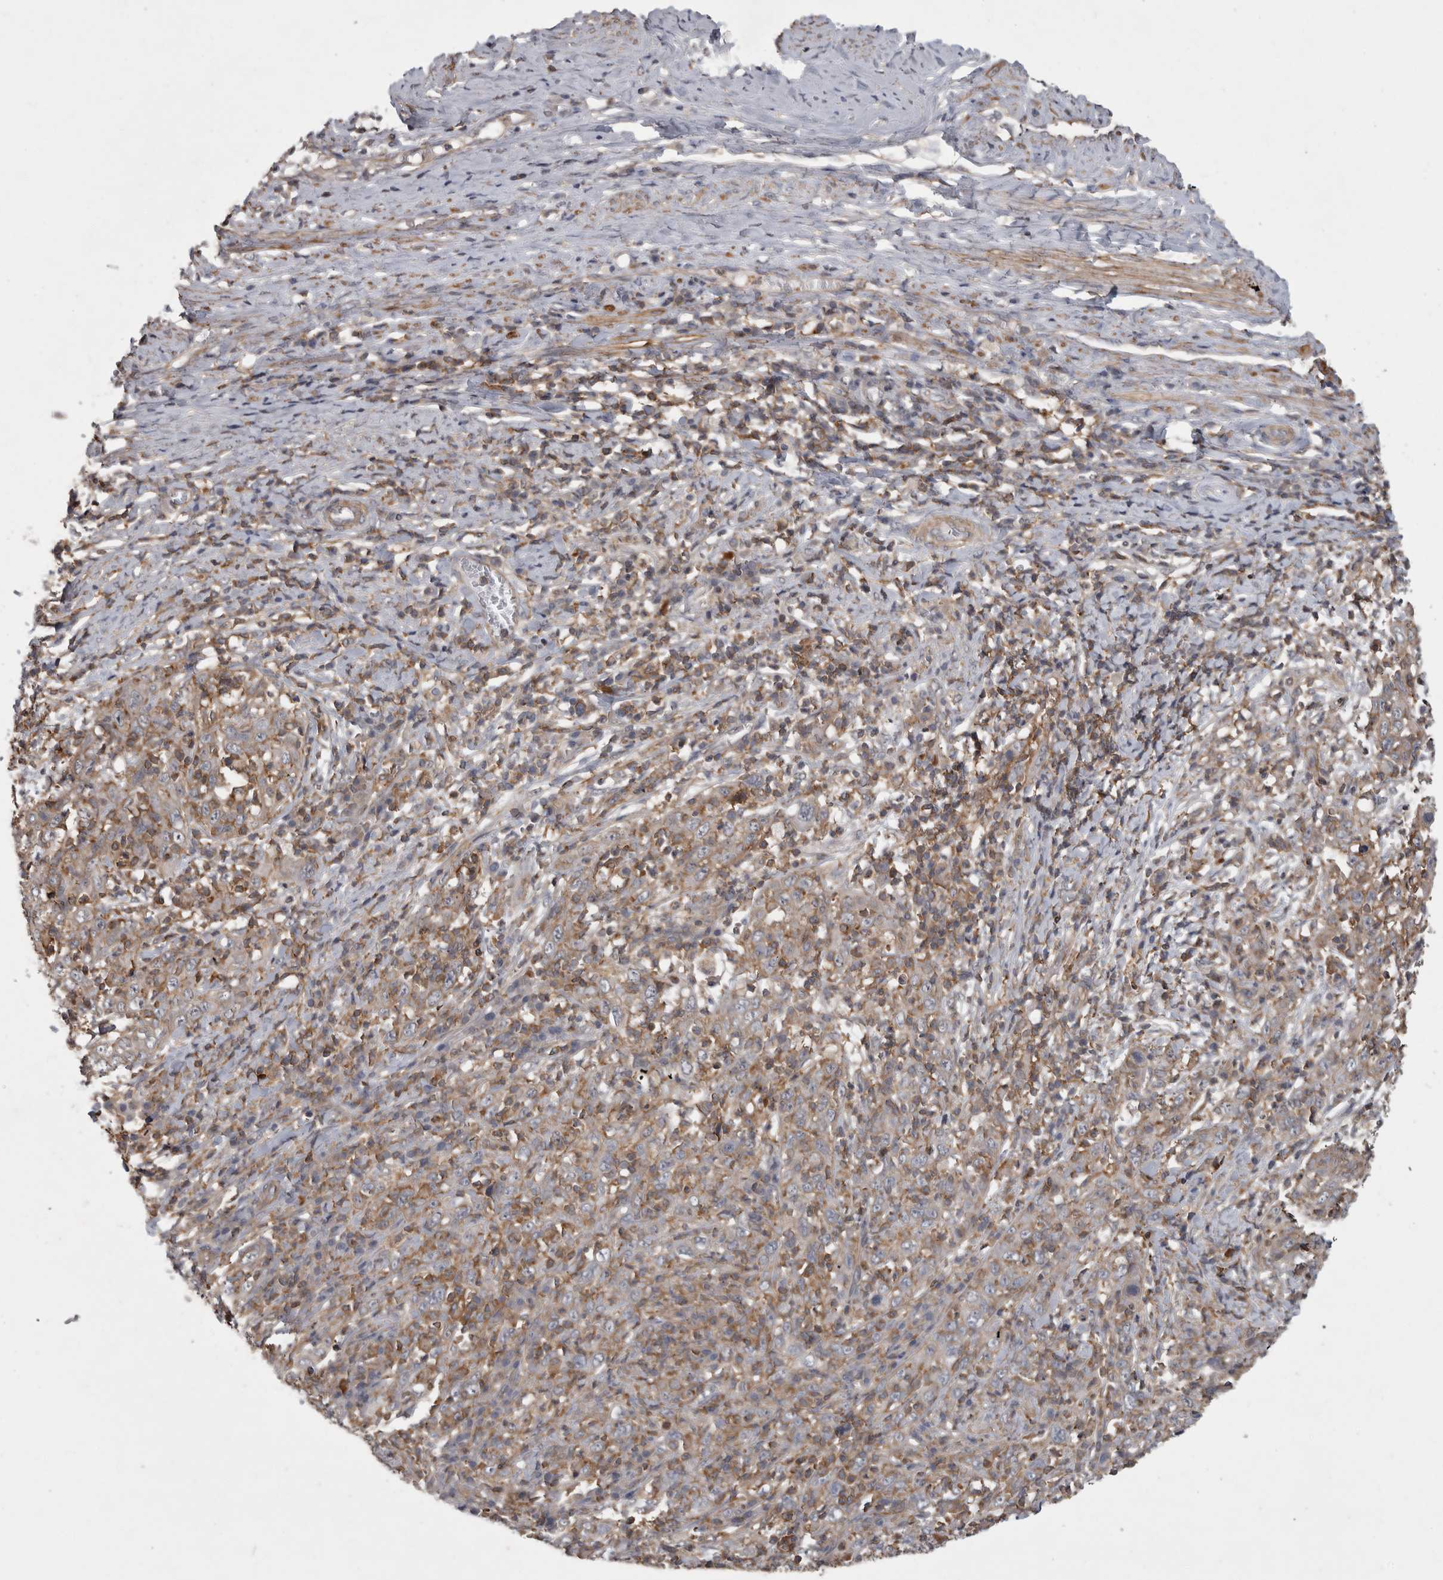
{"staining": {"intensity": "negative", "quantity": "none", "location": "none"}, "tissue": "cervical cancer", "cell_type": "Tumor cells", "image_type": "cancer", "snomed": [{"axis": "morphology", "description": "Squamous cell carcinoma, NOS"}, {"axis": "topography", "description": "Cervix"}], "caption": "Image shows no significant protein expression in tumor cells of squamous cell carcinoma (cervical).", "gene": "SPATA48", "patient": {"sex": "female", "age": 46}}